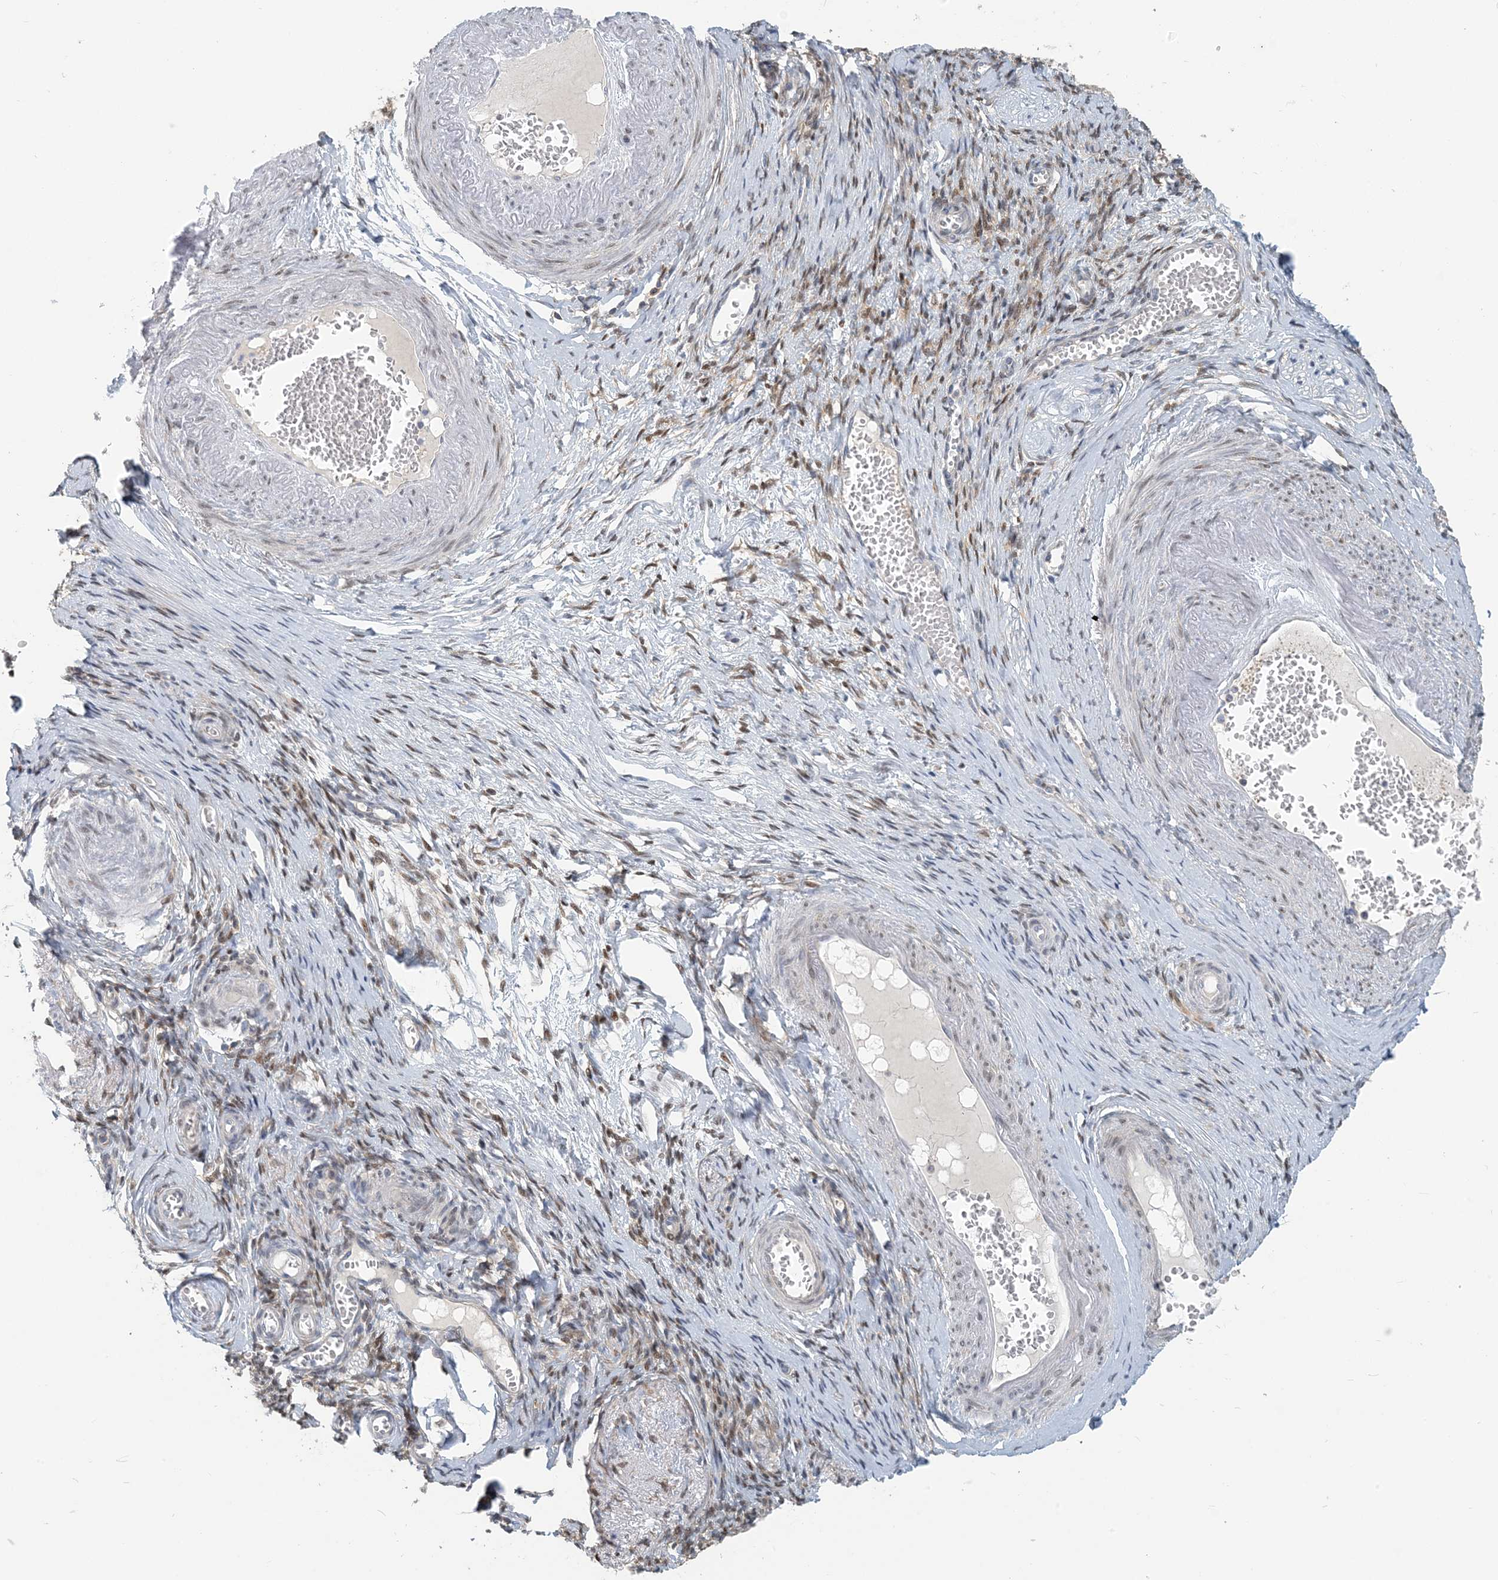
{"staining": {"intensity": "moderate", "quantity": "25%-75%", "location": "cytoplasmic/membranous"}, "tissue": "adipose tissue", "cell_type": "Adipocytes", "image_type": "normal", "snomed": [{"axis": "morphology", "description": "Normal tissue, NOS"}, {"axis": "topography", "description": "Vascular tissue"}, {"axis": "topography", "description": "Fallopian tube"}, {"axis": "topography", "description": "Ovary"}], "caption": "The immunohistochemical stain highlights moderate cytoplasmic/membranous expression in adipocytes of normal adipose tissue.", "gene": "ZC3H12A", "patient": {"sex": "female", "age": 67}}